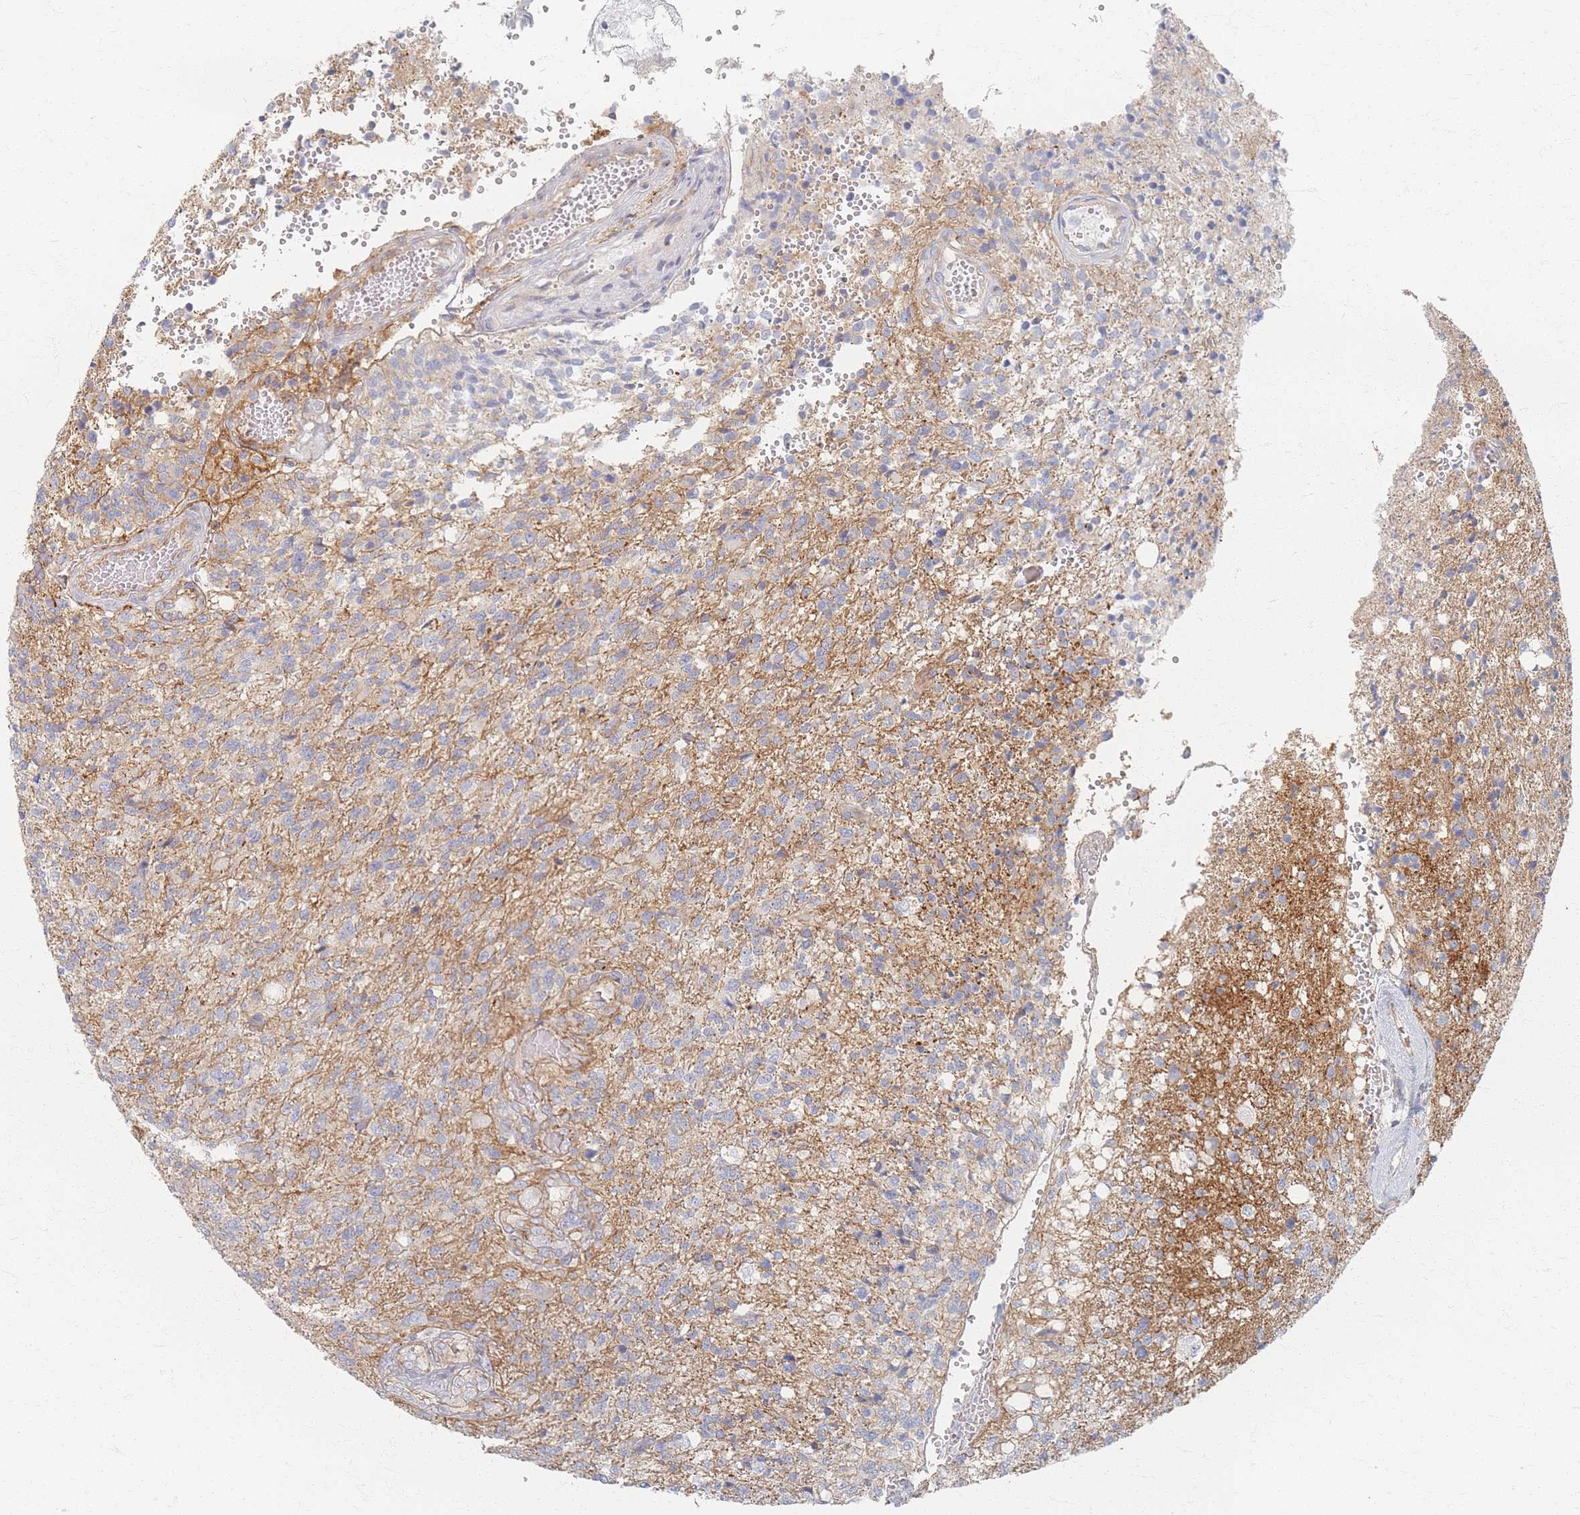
{"staining": {"intensity": "negative", "quantity": "none", "location": "none"}, "tissue": "glioma", "cell_type": "Tumor cells", "image_type": "cancer", "snomed": [{"axis": "morphology", "description": "Glioma, malignant, High grade"}, {"axis": "topography", "description": "Brain"}], "caption": "Tumor cells show no significant protein staining in glioma. The staining is performed using DAB brown chromogen with nuclei counter-stained in using hematoxylin.", "gene": "GNB1", "patient": {"sex": "male", "age": 56}}